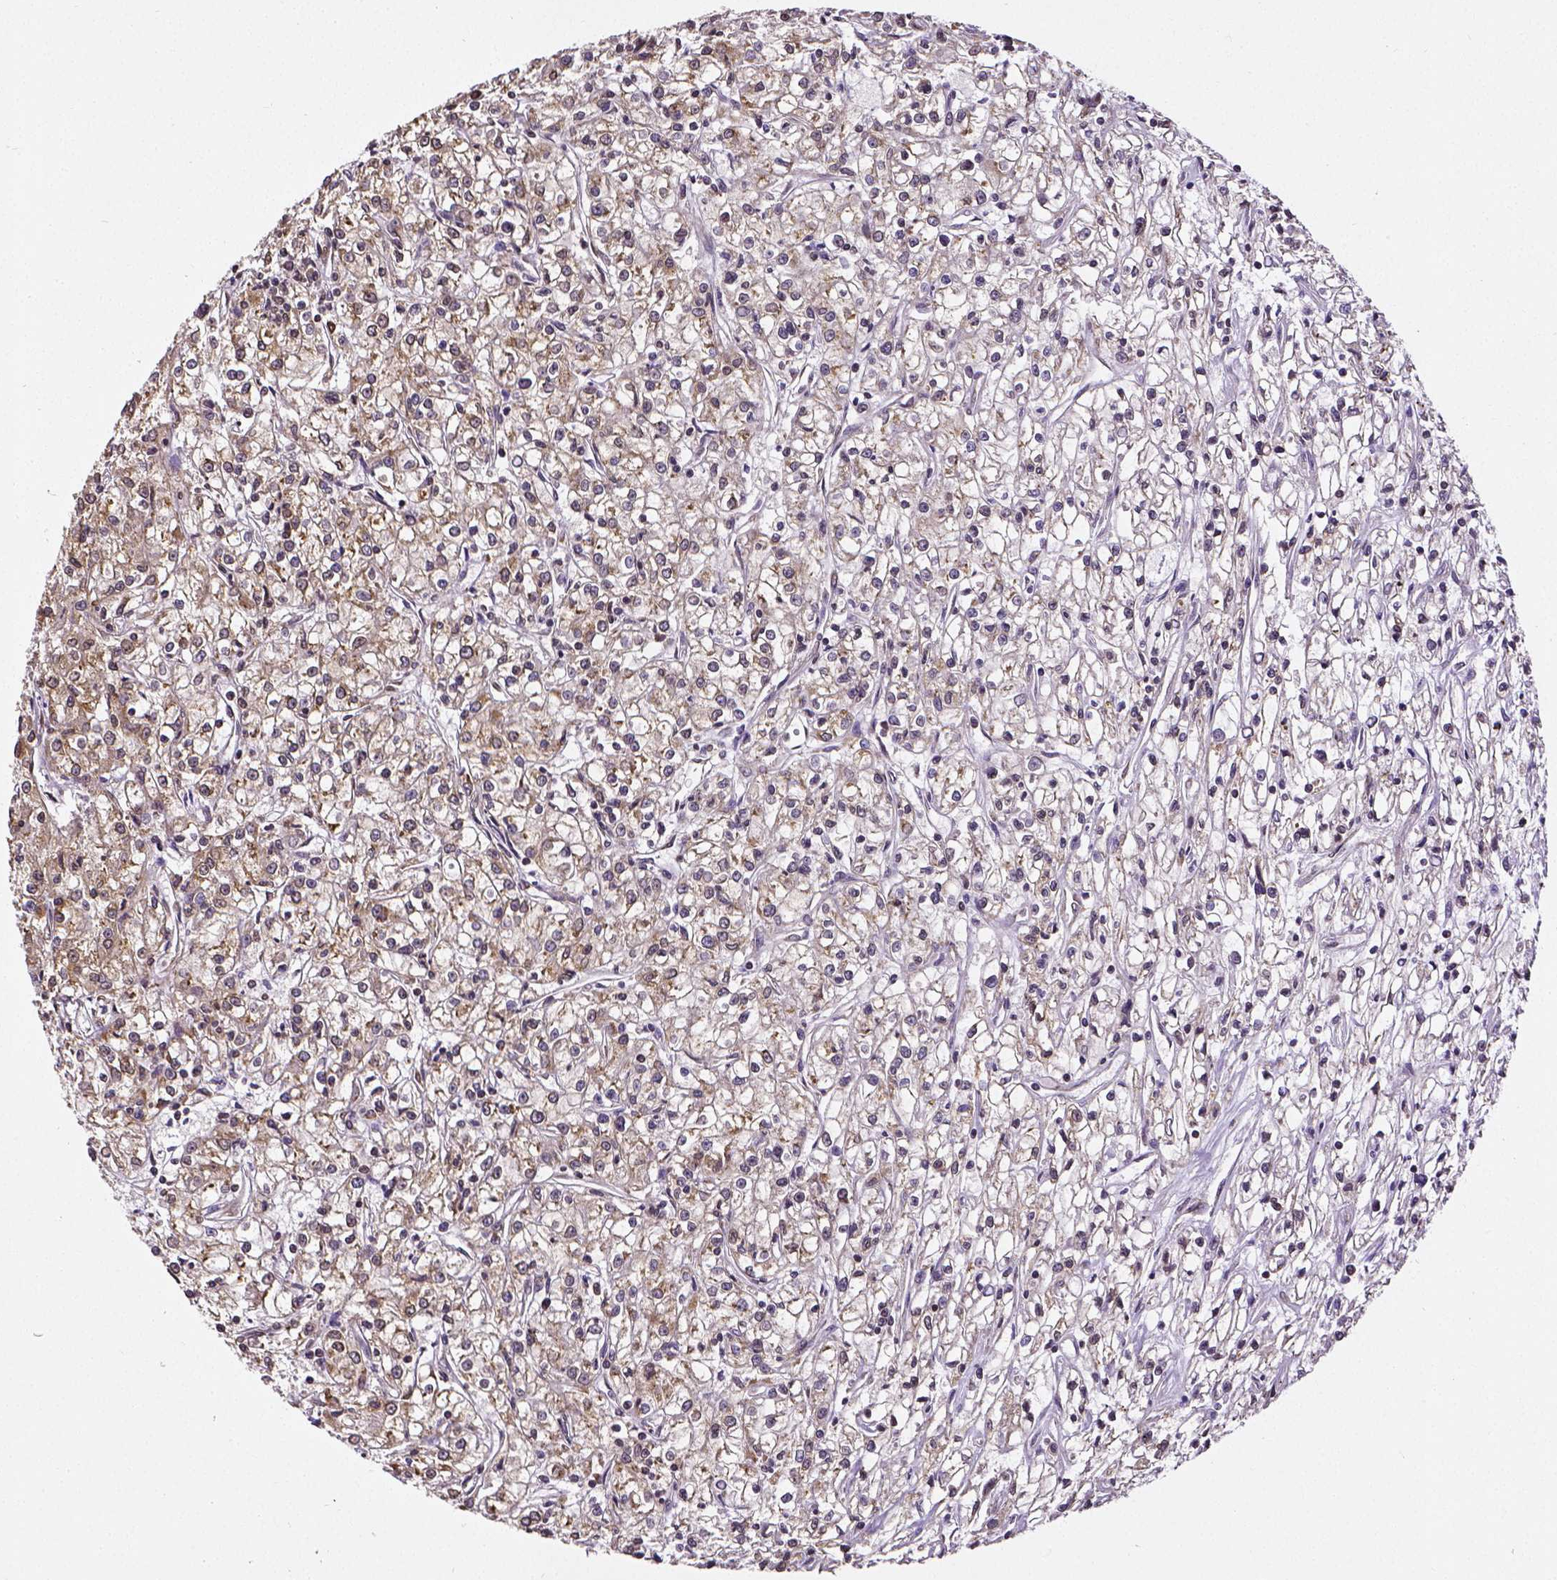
{"staining": {"intensity": "moderate", "quantity": ">75%", "location": "cytoplasmic/membranous,nuclear"}, "tissue": "renal cancer", "cell_type": "Tumor cells", "image_type": "cancer", "snomed": [{"axis": "morphology", "description": "Adenocarcinoma, NOS"}, {"axis": "topography", "description": "Kidney"}], "caption": "There is medium levels of moderate cytoplasmic/membranous and nuclear positivity in tumor cells of renal adenocarcinoma, as demonstrated by immunohistochemical staining (brown color).", "gene": "MTDH", "patient": {"sex": "female", "age": 59}}